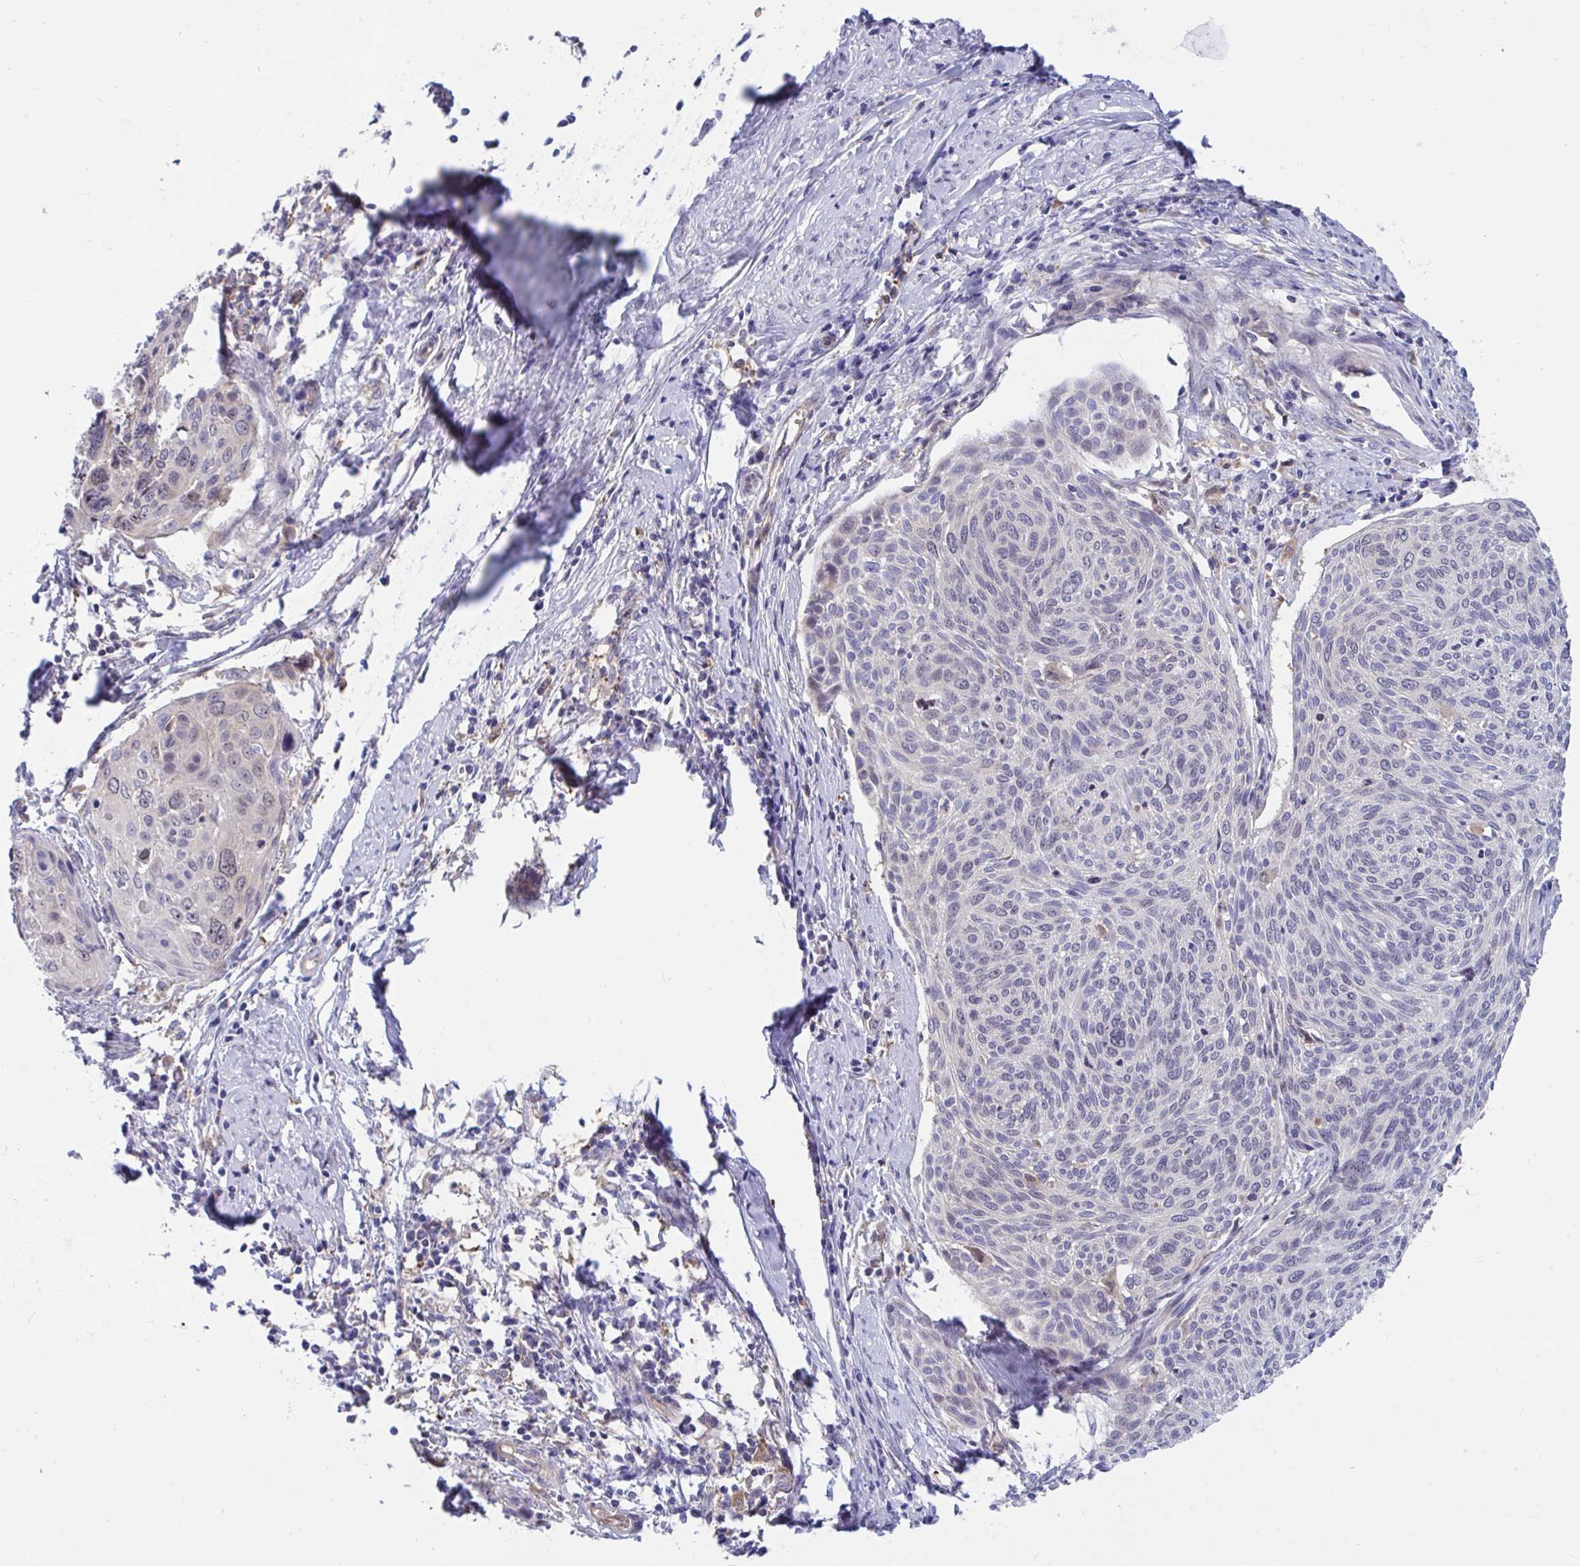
{"staining": {"intensity": "weak", "quantity": "<25%", "location": "nuclear"}, "tissue": "cervical cancer", "cell_type": "Tumor cells", "image_type": "cancer", "snomed": [{"axis": "morphology", "description": "Squamous cell carcinoma, NOS"}, {"axis": "topography", "description": "Cervix"}], "caption": "Tumor cells show no significant positivity in squamous cell carcinoma (cervical). (DAB immunohistochemistry (IHC) visualized using brightfield microscopy, high magnification).", "gene": "CENPQ", "patient": {"sex": "female", "age": 49}}